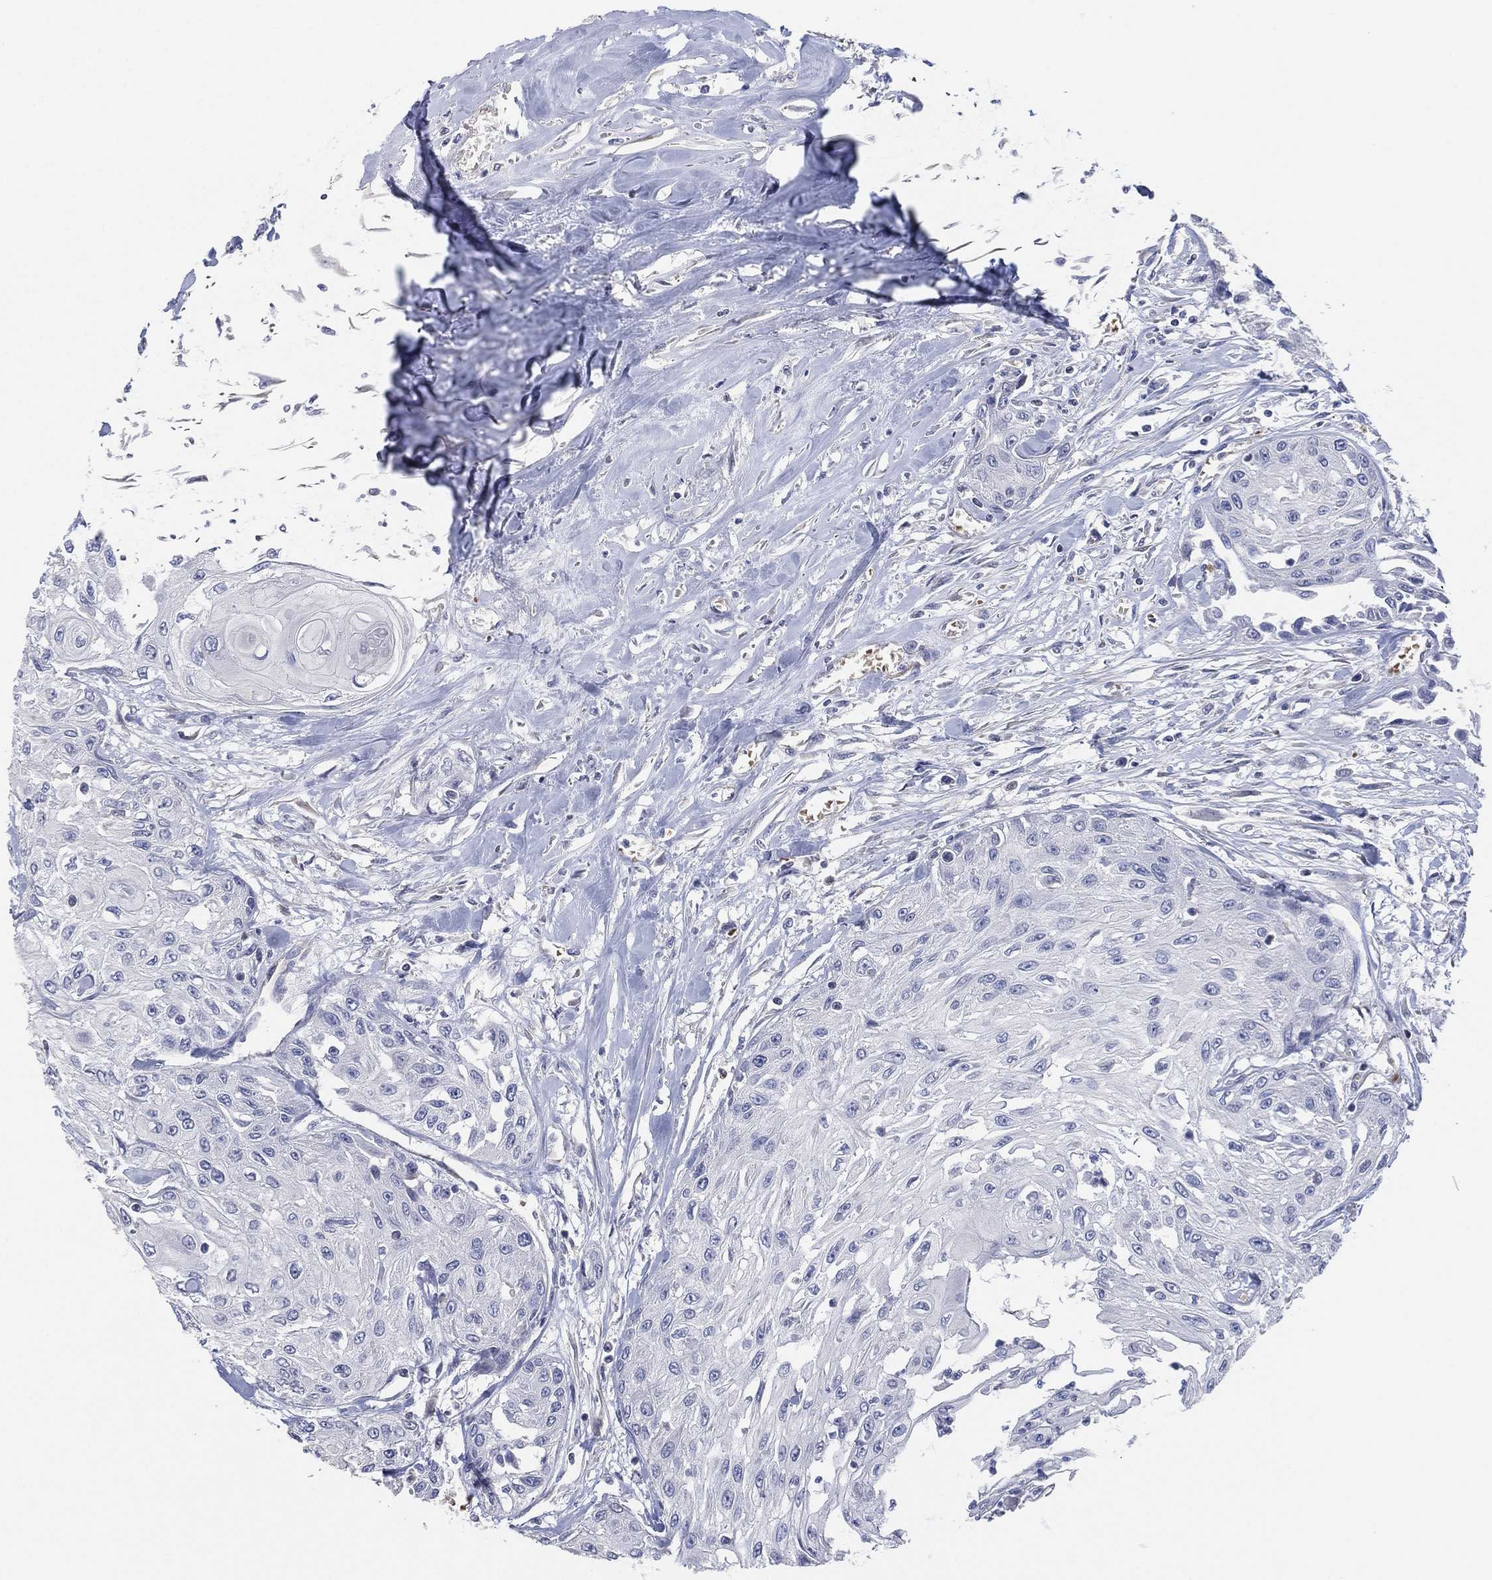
{"staining": {"intensity": "negative", "quantity": "none", "location": "none"}, "tissue": "head and neck cancer", "cell_type": "Tumor cells", "image_type": "cancer", "snomed": [{"axis": "morphology", "description": "Normal tissue, NOS"}, {"axis": "morphology", "description": "Squamous cell carcinoma, NOS"}, {"axis": "topography", "description": "Oral tissue"}, {"axis": "topography", "description": "Peripheral nerve tissue"}, {"axis": "topography", "description": "Head-Neck"}], "caption": "A high-resolution histopathology image shows IHC staining of head and neck cancer, which shows no significant expression in tumor cells.", "gene": "CFTR", "patient": {"sex": "female", "age": 59}}